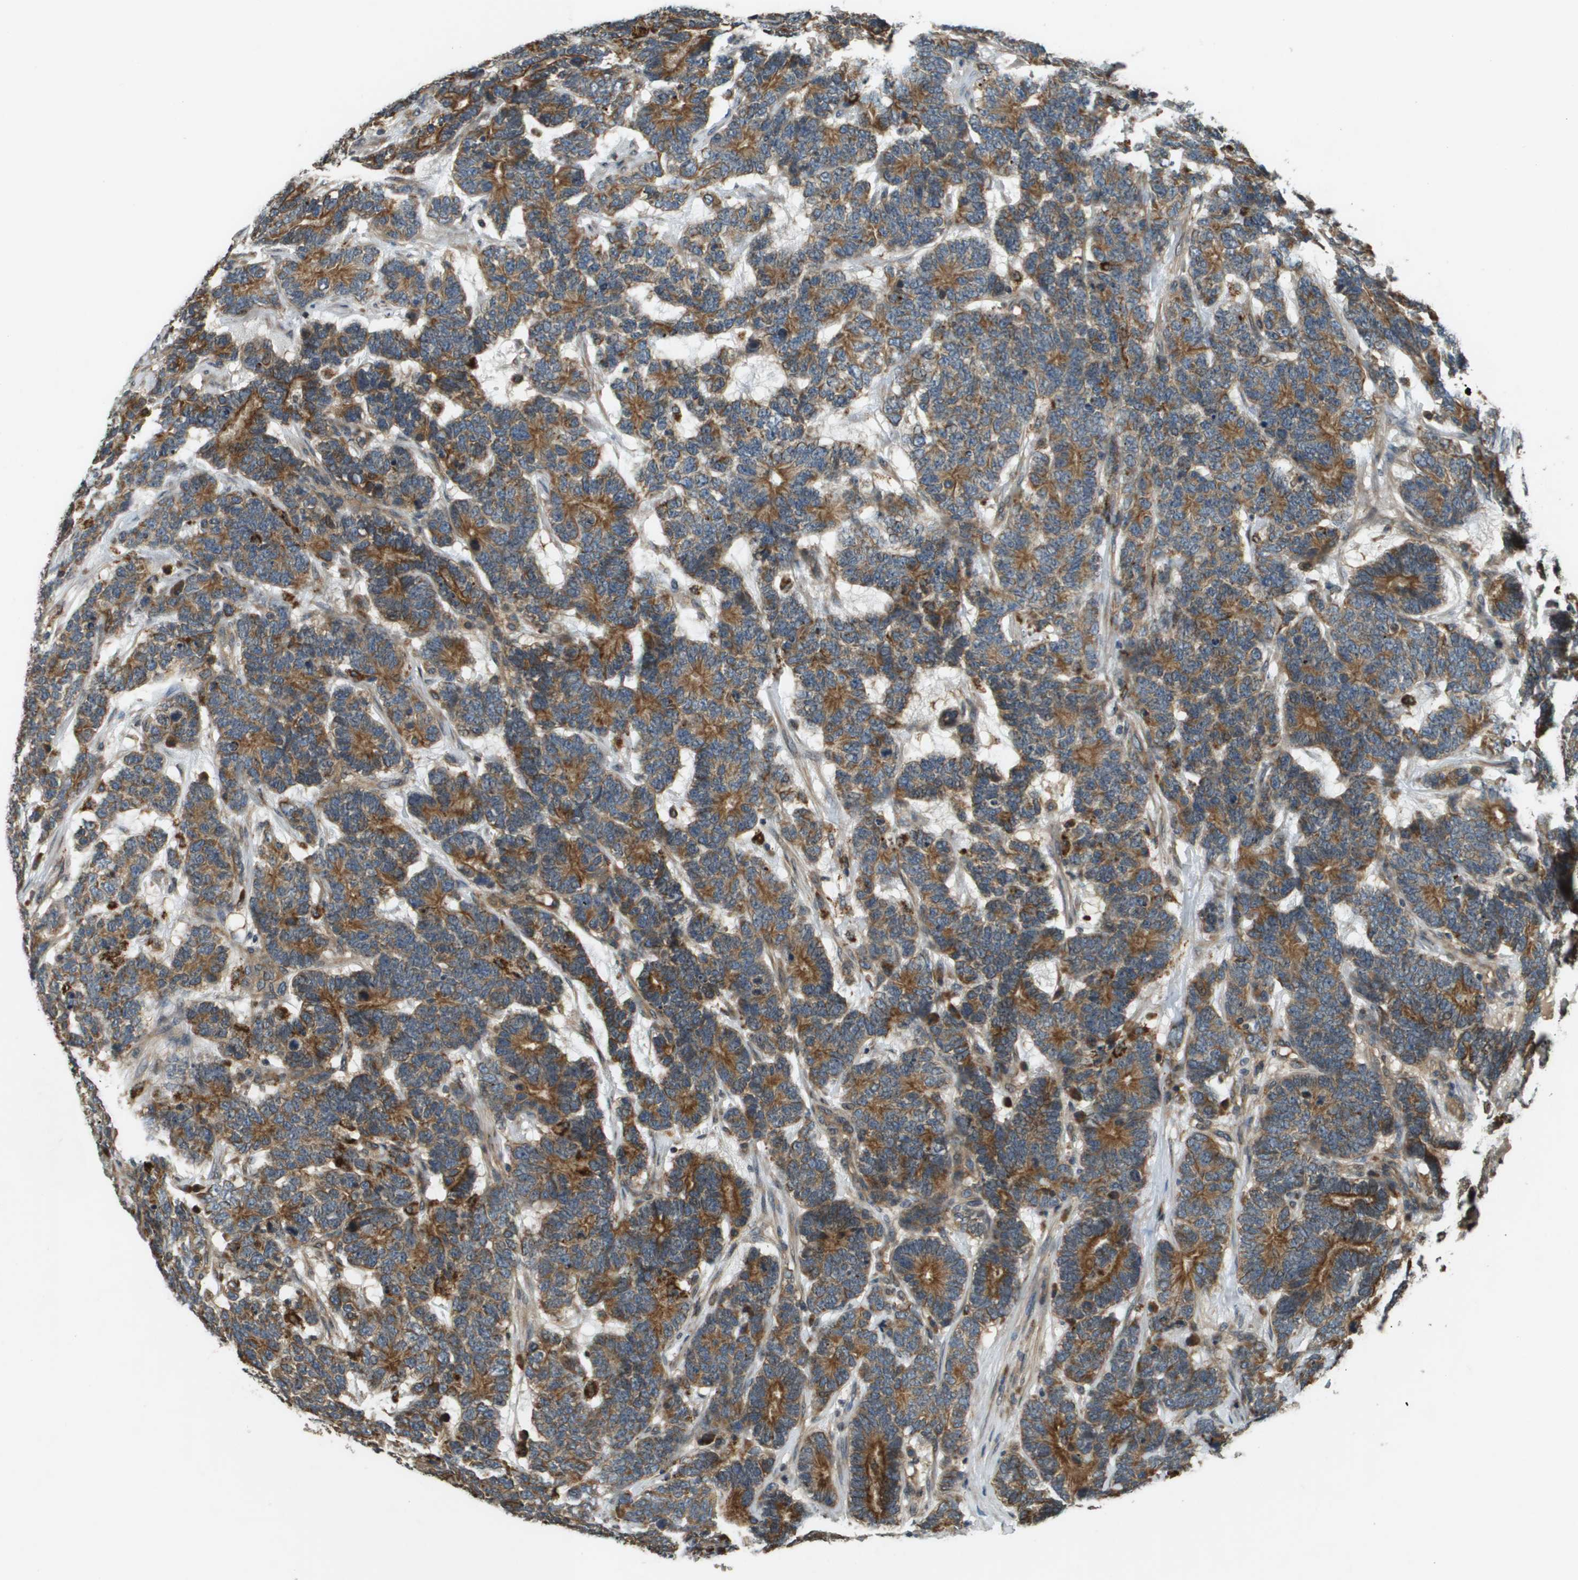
{"staining": {"intensity": "moderate", "quantity": ">75%", "location": "cytoplasmic/membranous"}, "tissue": "testis cancer", "cell_type": "Tumor cells", "image_type": "cancer", "snomed": [{"axis": "morphology", "description": "Carcinoma, Embryonal, NOS"}, {"axis": "topography", "description": "Testis"}], "caption": "A high-resolution histopathology image shows immunohistochemistry (IHC) staining of embryonal carcinoma (testis), which shows moderate cytoplasmic/membranous positivity in approximately >75% of tumor cells. (DAB (3,3'-diaminobenzidine) IHC with brightfield microscopy, high magnification).", "gene": "CDKN2C", "patient": {"sex": "male", "age": 26}}